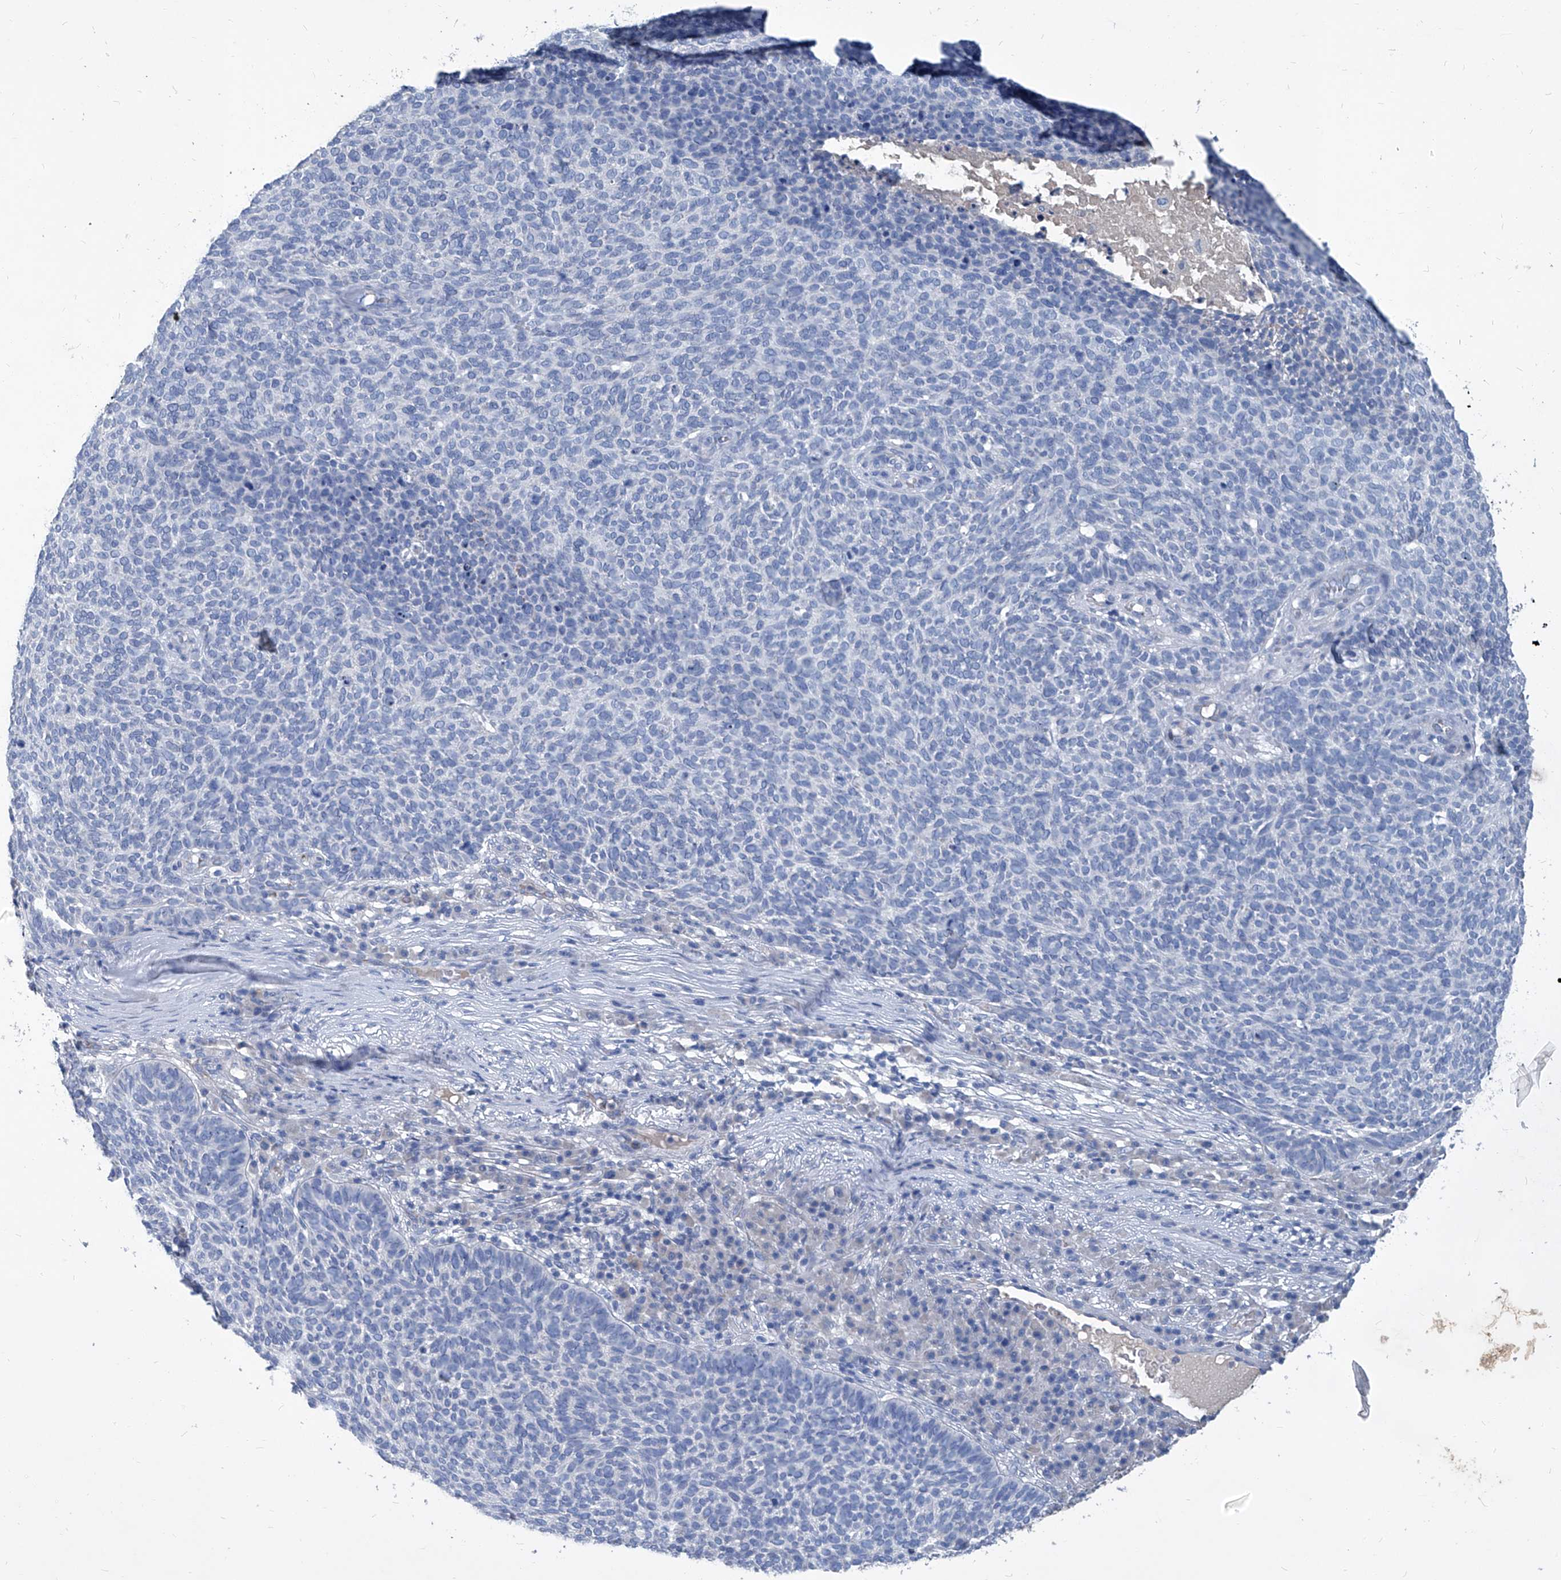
{"staining": {"intensity": "negative", "quantity": "none", "location": "none"}, "tissue": "skin cancer", "cell_type": "Tumor cells", "image_type": "cancer", "snomed": [{"axis": "morphology", "description": "Squamous cell carcinoma, NOS"}, {"axis": "topography", "description": "Skin"}], "caption": "This histopathology image is of skin cancer stained with immunohistochemistry (IHC) to label a protein in brown with the nuclei are counter-stained blue. There is no positivity in tumor cells.", "gene": "MTARC1", "patient": {"sex": "female", "age": 90}}